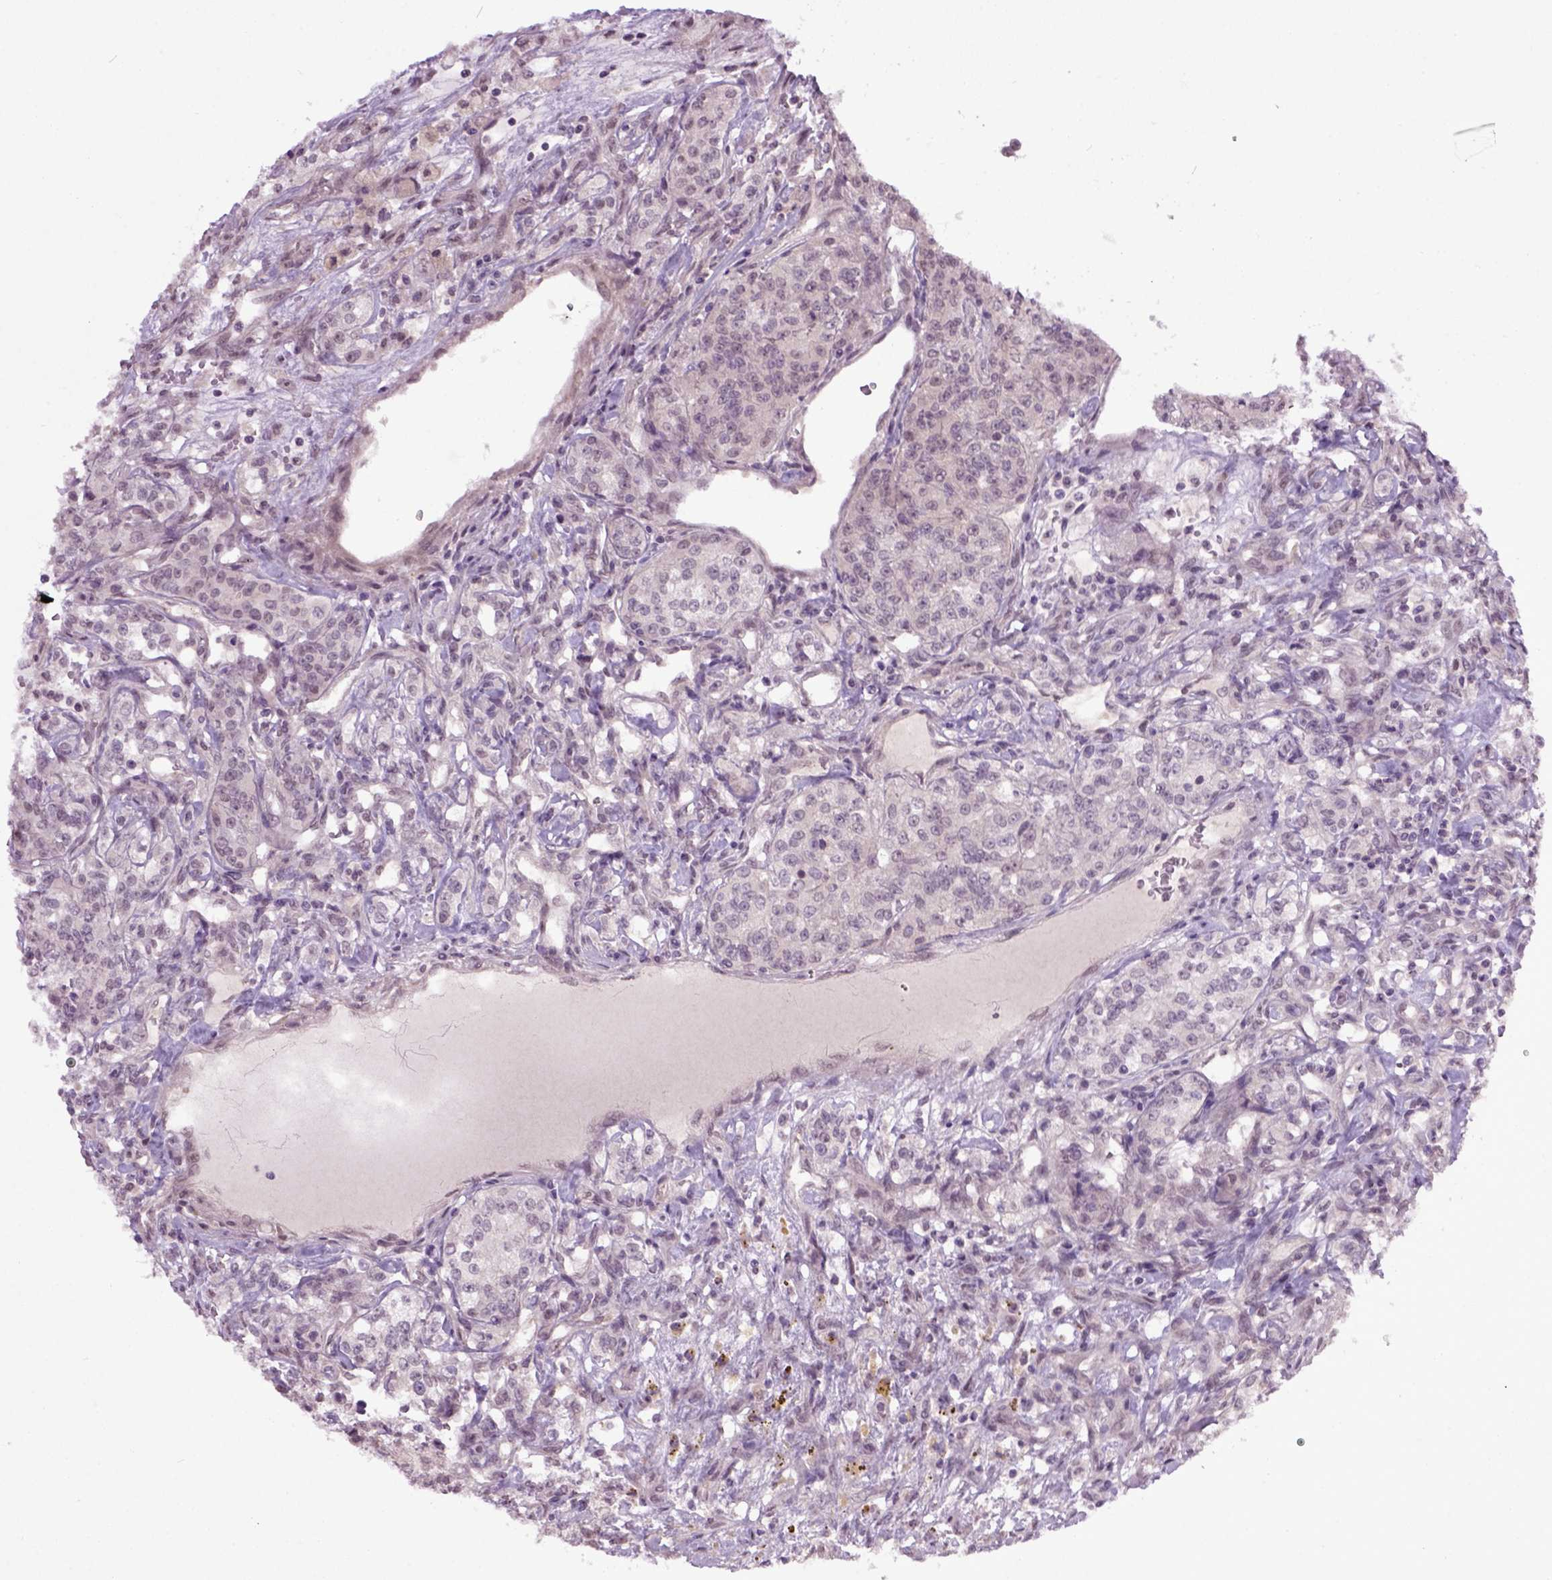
{"staining": {"intensity": "negative", "quantity": "none", "location": "none"}, "tissue": "renal cancer", "cell_type": "Tumor cells", "image_type": "cancer", "snomed": [{"axis": "morphology", "description": "Adenocarcinoma, NOS"}, {"axis": "topography", "description": "Kidney"}], "caption": "The IHC micrograph has no significant positivity in tumor cells of renal adenocarcinoma tissue.", "gene": "RAB43", "patient": {"sex": "female", "age": 63}}